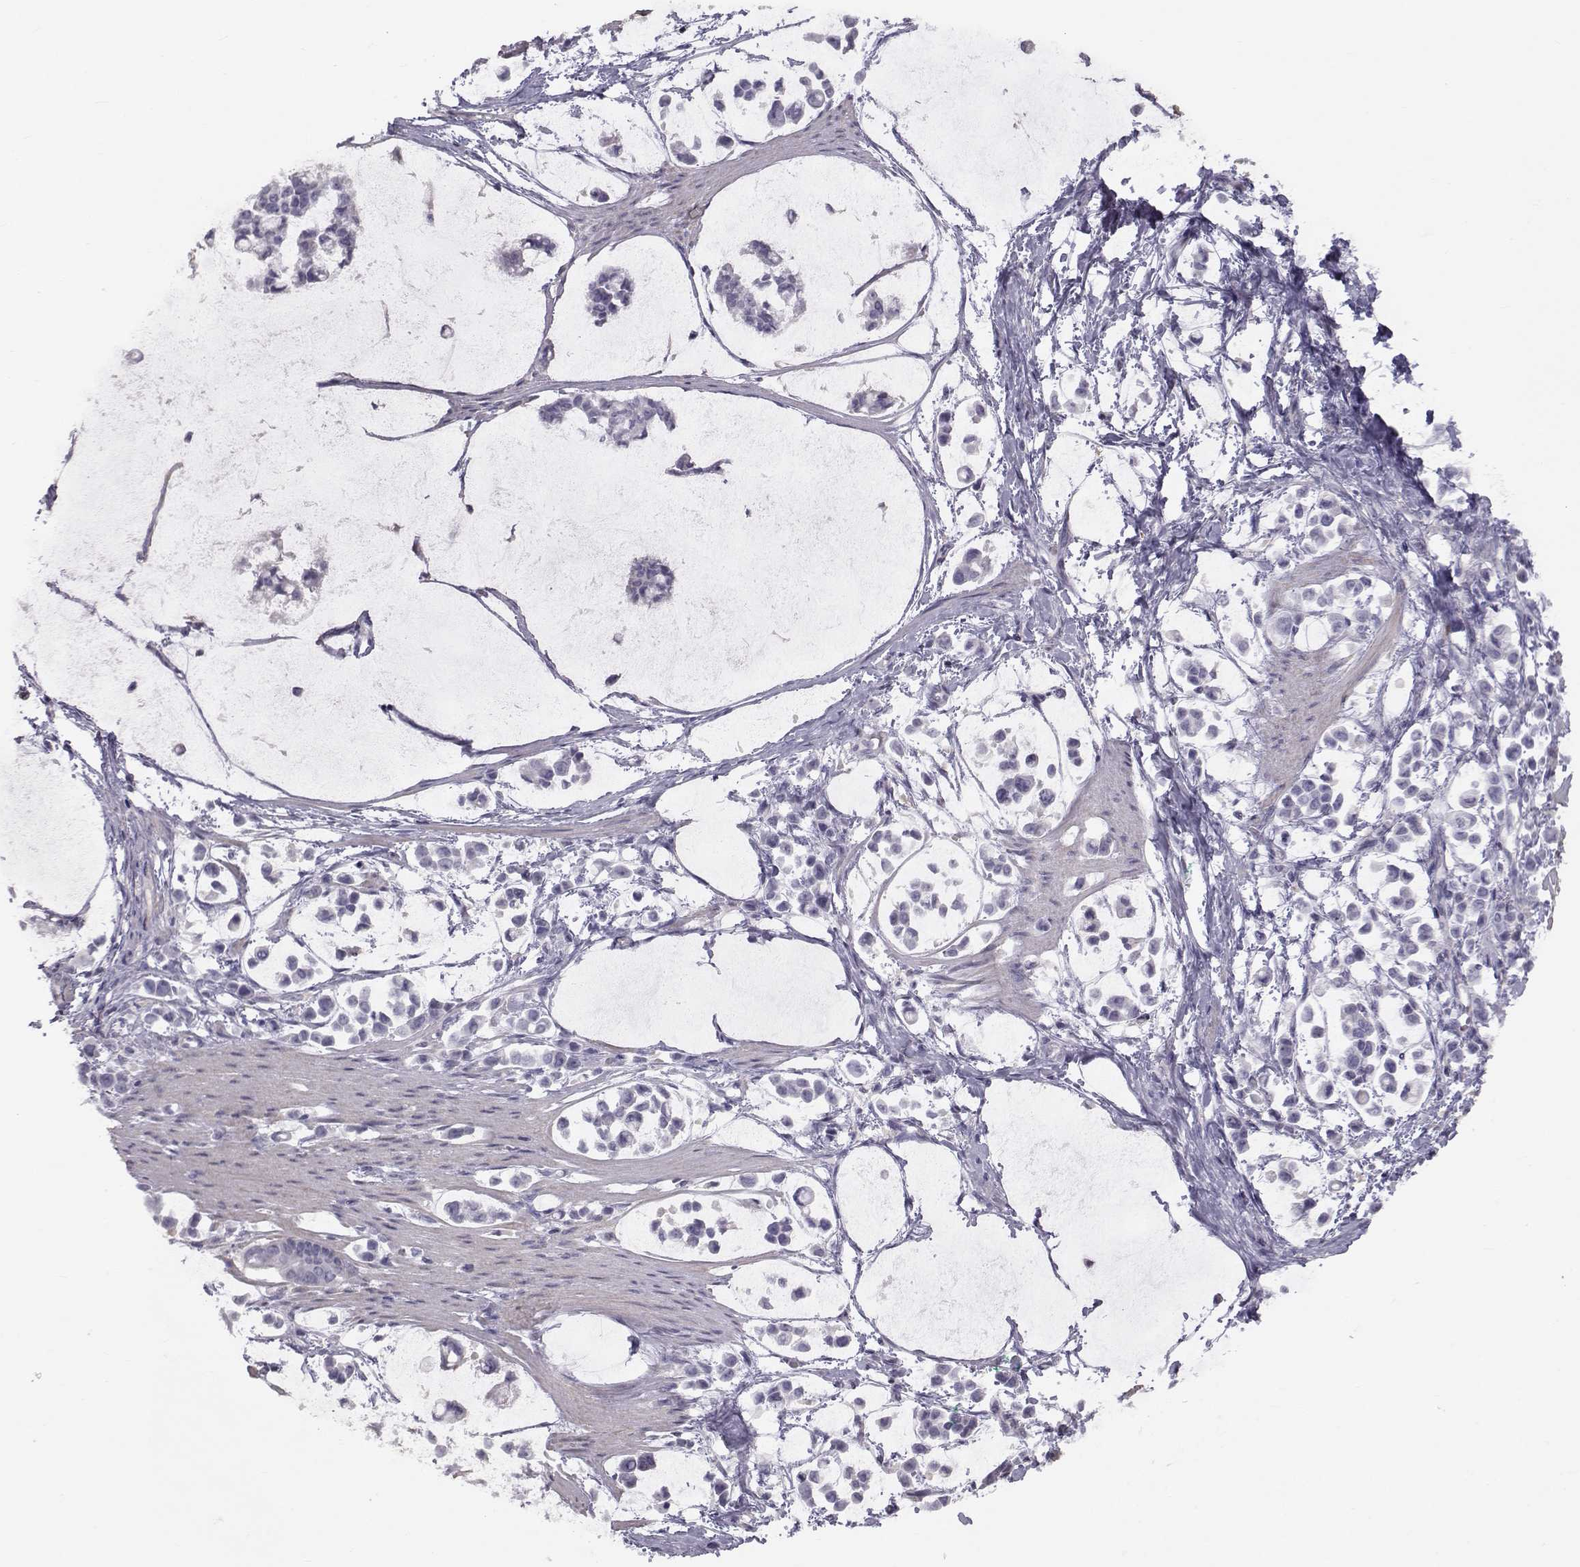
{"staining": {"intensity": "negative", "quantity": "none", "location": "none"}, "tissue": "stomach cancer", "cell_type": "Tumor cells", "image_type": "cancer", "snomed": [{"axis": "morphology", "description": "Adenocarcinoma, NOS"}, {"axis": "topography", "description": "Stomach"}], "caption": "High power microscopy photomicrograph of an immunohistochemistry micrograph of stomach adenocarcinoma, revealing no significant staining in tumor cells.", "gene": "GARIN3", "patient": {"sex": "male", "age": 82}}